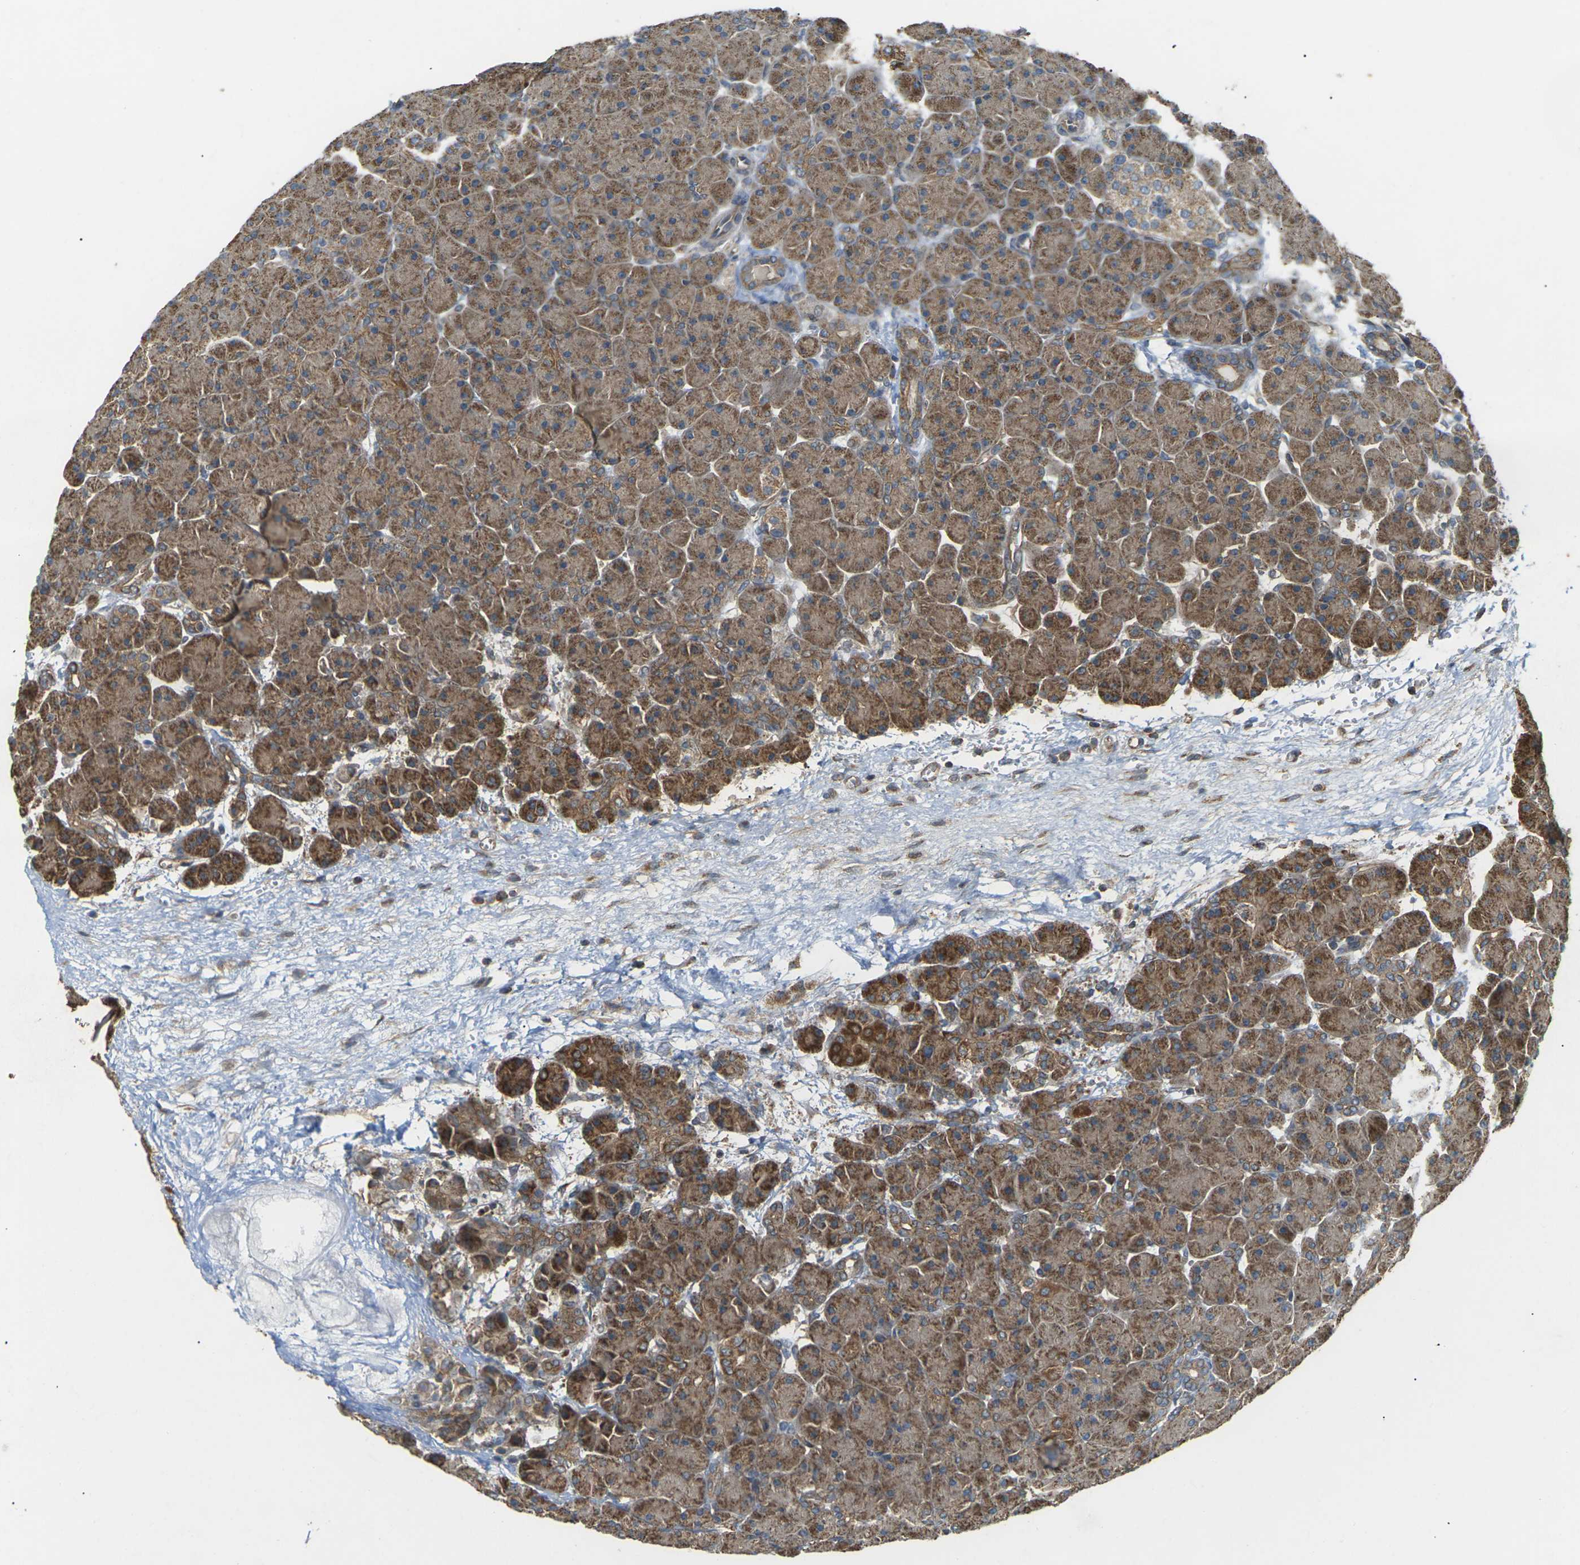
{"staining": {"intensity": "moderate", "quantity": ">75%", "location": "cytoplasmic/membranous"}, "tissue": "pancreas", "cell_type": "Exocrine glandular cells", "image_type": "normal", "snomed": [{"axis": "morphology", "description": "Normal tissue, NOS"}, {"axis": "topography", "description": "Pancreas"}], "caption": "Immunohistochemistry (DAB) staining of normal human pancreas displays moderate cytoplasmic/membranous protein positivity in approximately >75% of exocrine glandular cells. Using DAB (brown) and hematoxylin (blue) stains, captured at high magnification using brightfield microscopy.", "gene": "KSR1", "patient": {"sex": "male", "age": 66}}